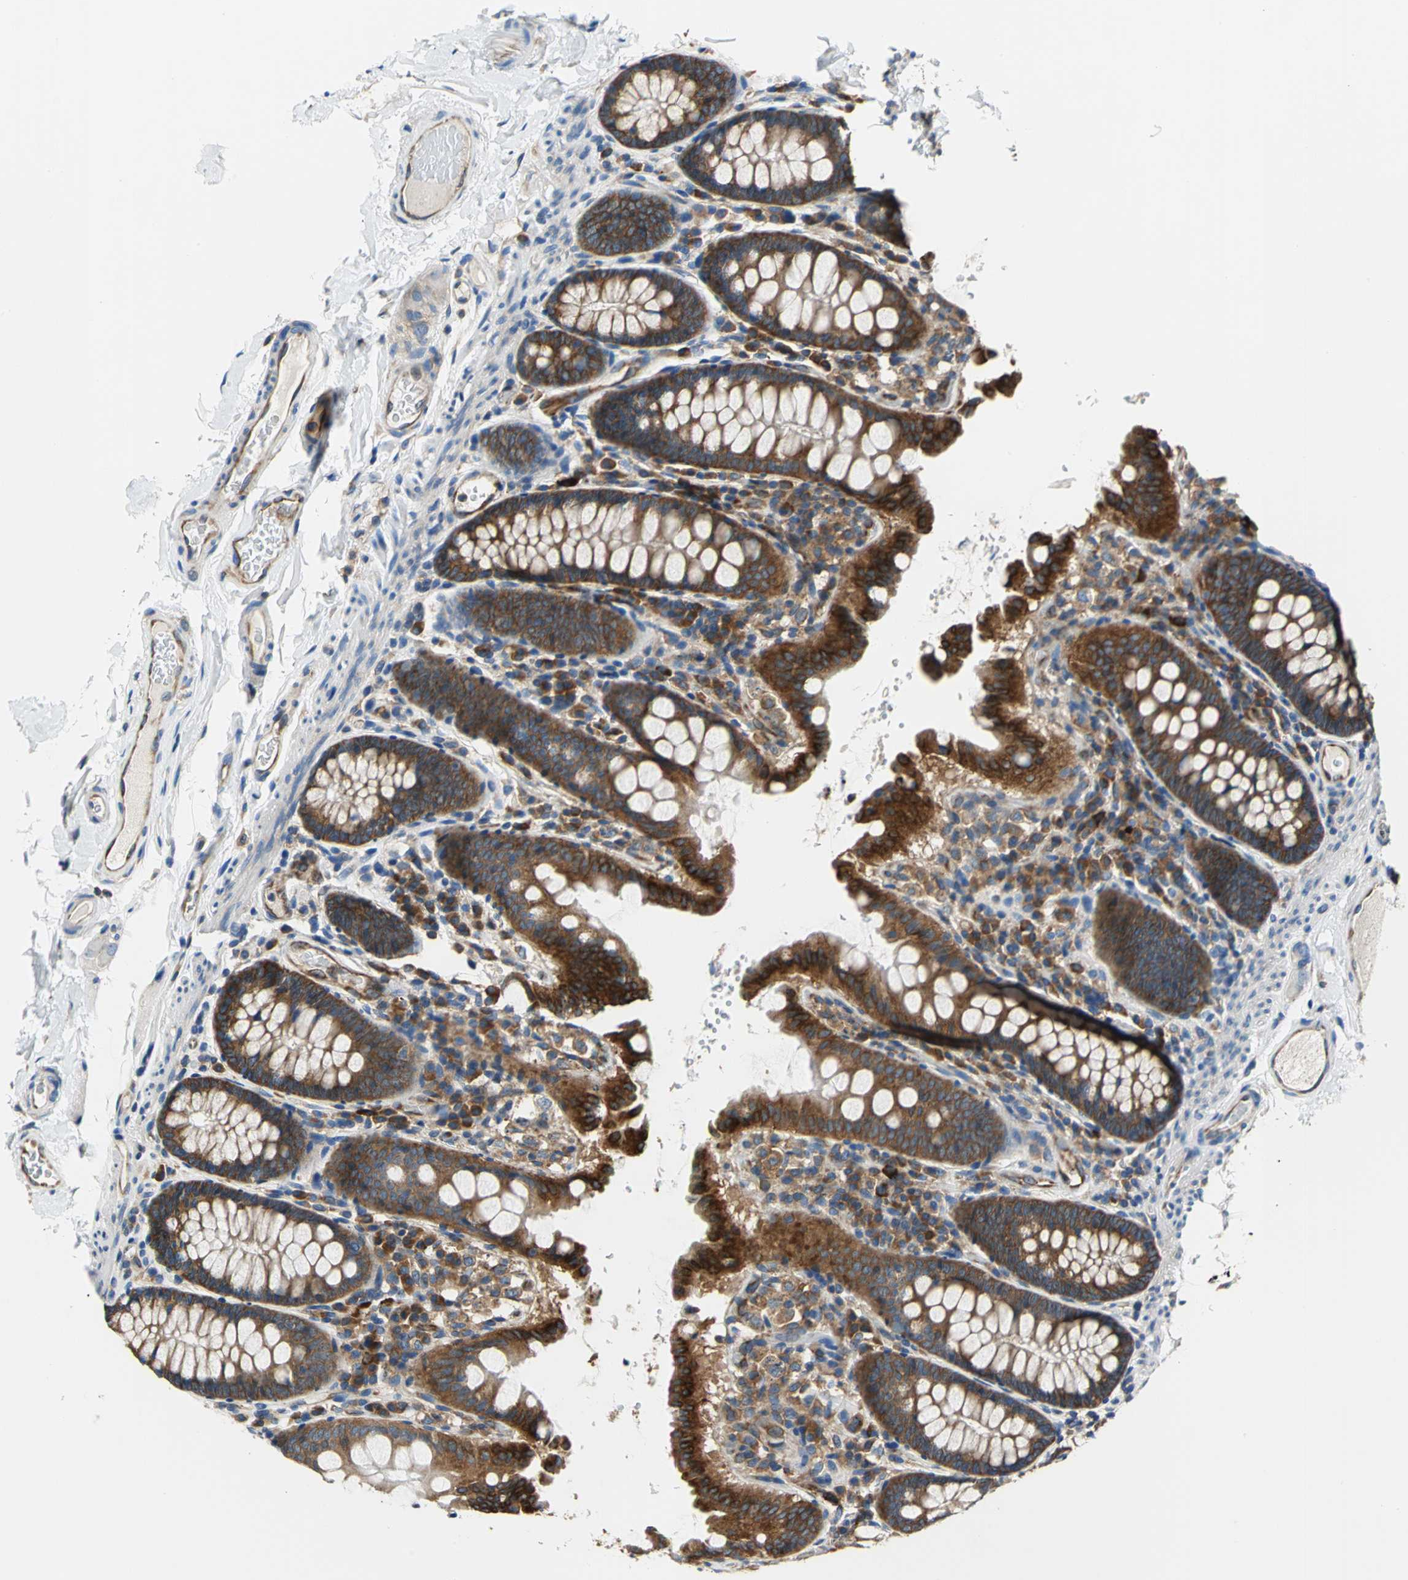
{"staining": {"intensity": "strong", "quantity": ">75%", "location": "cytoplasmic/membranous"}, "tissue": "colon", "cell_type": "Endothelial cells", "image_type": "normal", "snomed": [{"axis": "morphology", "description": "Normal tissue, NOS"}, {"axis": "topography", "description": "Colon"}], "caption": "Immunohistochemical staining of benign human colon exhibits >75% levels of strong cytoplasmic/membranous protein positivity in about >75% of endothelial cells. Using DAB (3,3'-diaminobenzidine) (brown) and hematoxylin (blue) stains, captured at high magnification using brightfield microscopy.", "gene": "TRIM25", "patient": {"sex": "female", "age": 61}}